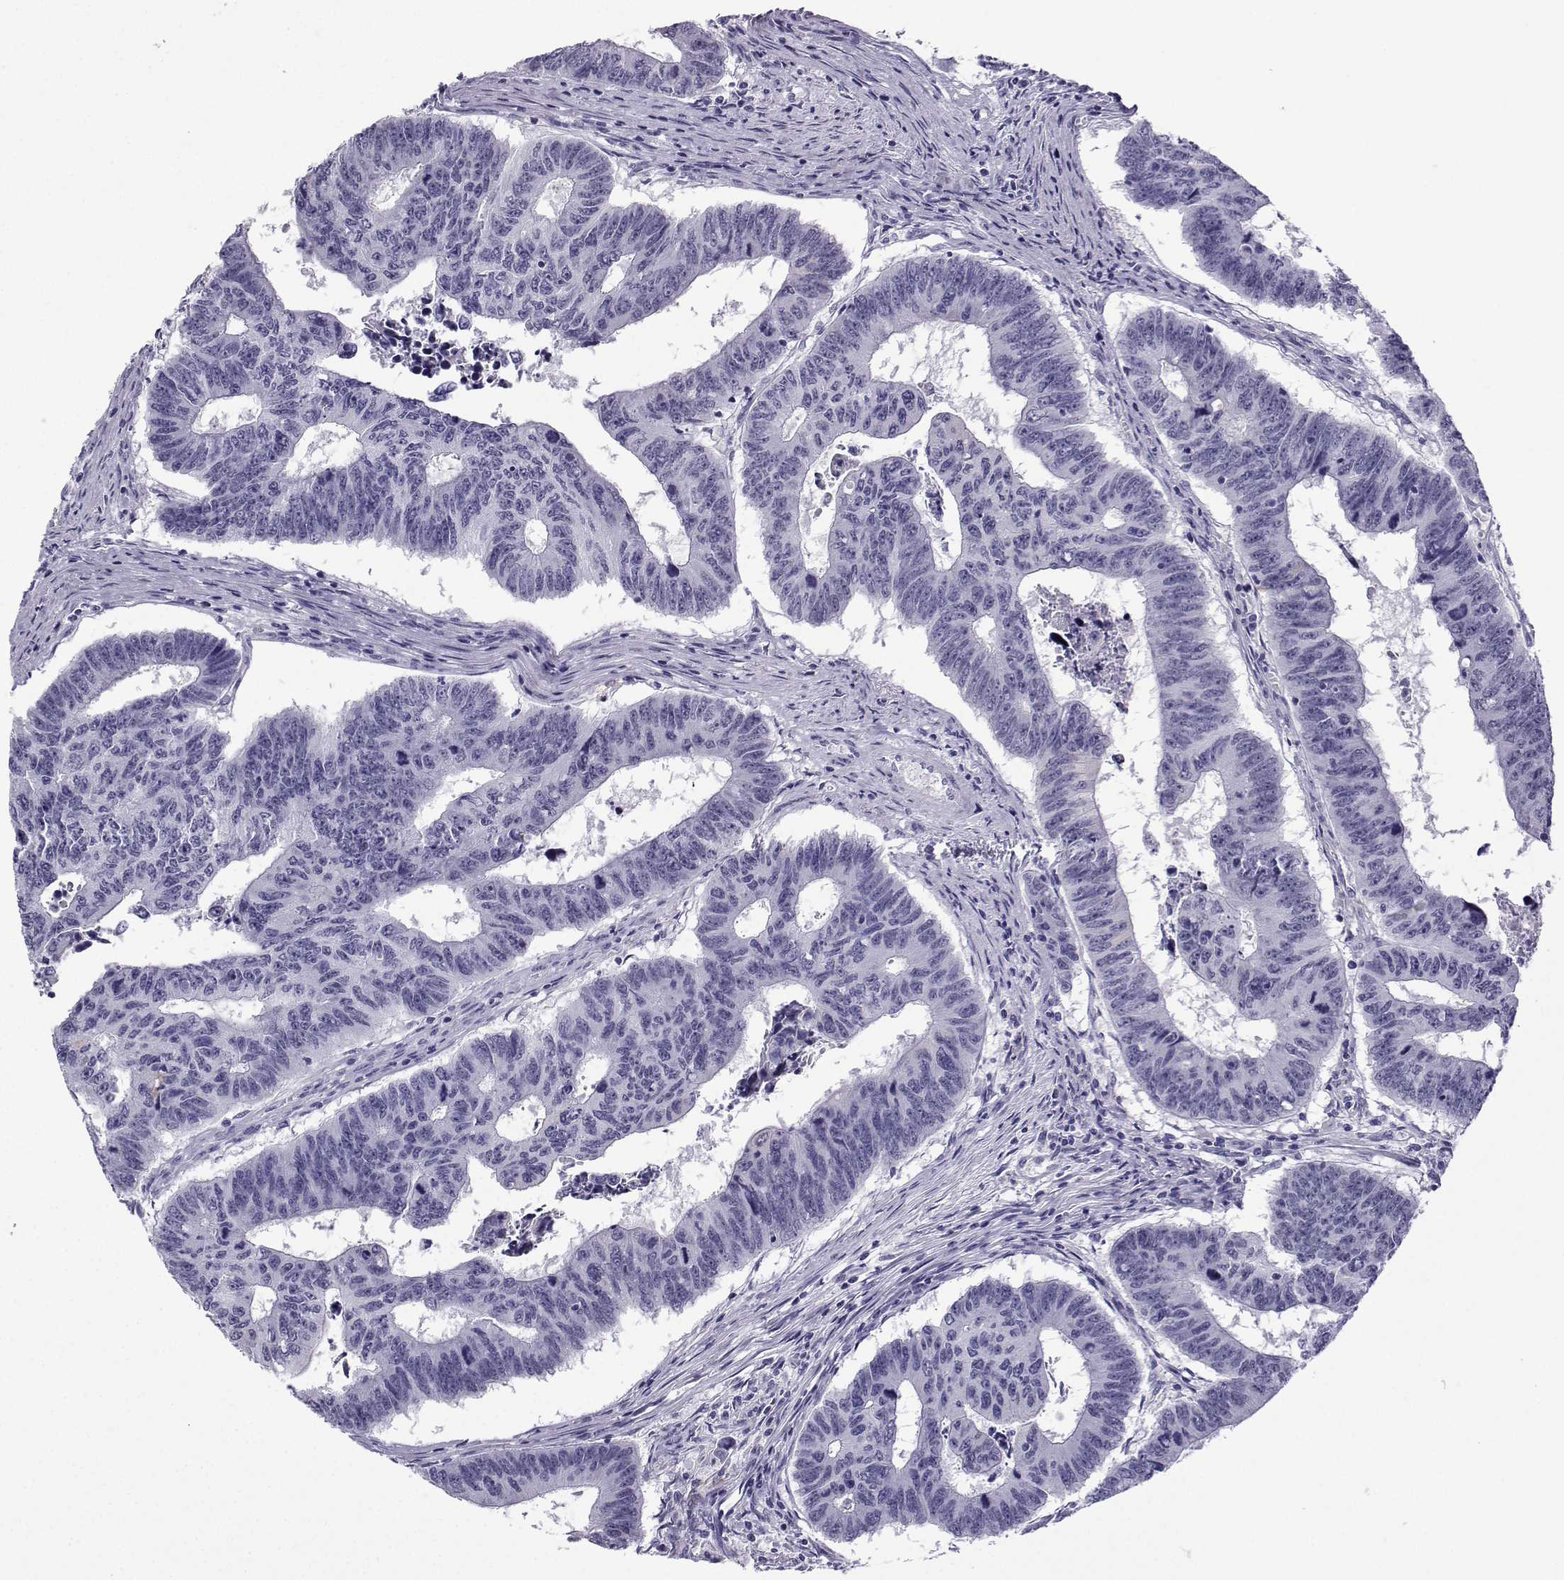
{"staining": {"intensity": "negative", "quantity": "none", "location": "none"}, "tissue": "colorectal cancer", "cell_type": "Tumor cells", "image_type": "cancer", "snomed": [{"axis": "morphology", "description": "Adenocarcinoma, NOS"}, {"axis": "topography", "description": "Appendix"}, {"axis": "topography", "description": "Colon"}, {"axis": "topography", "description": "Cecum"}, {"axis": "topography", "description": "Colon asc"}], "caption": "Colorectal cancer (adenocarcinoma) stained for a protein using immunohistochemistry demonstrates no expression tumor cells.", "gene": "MRGBP", "patient": {"sex": "female", "age": 85}}